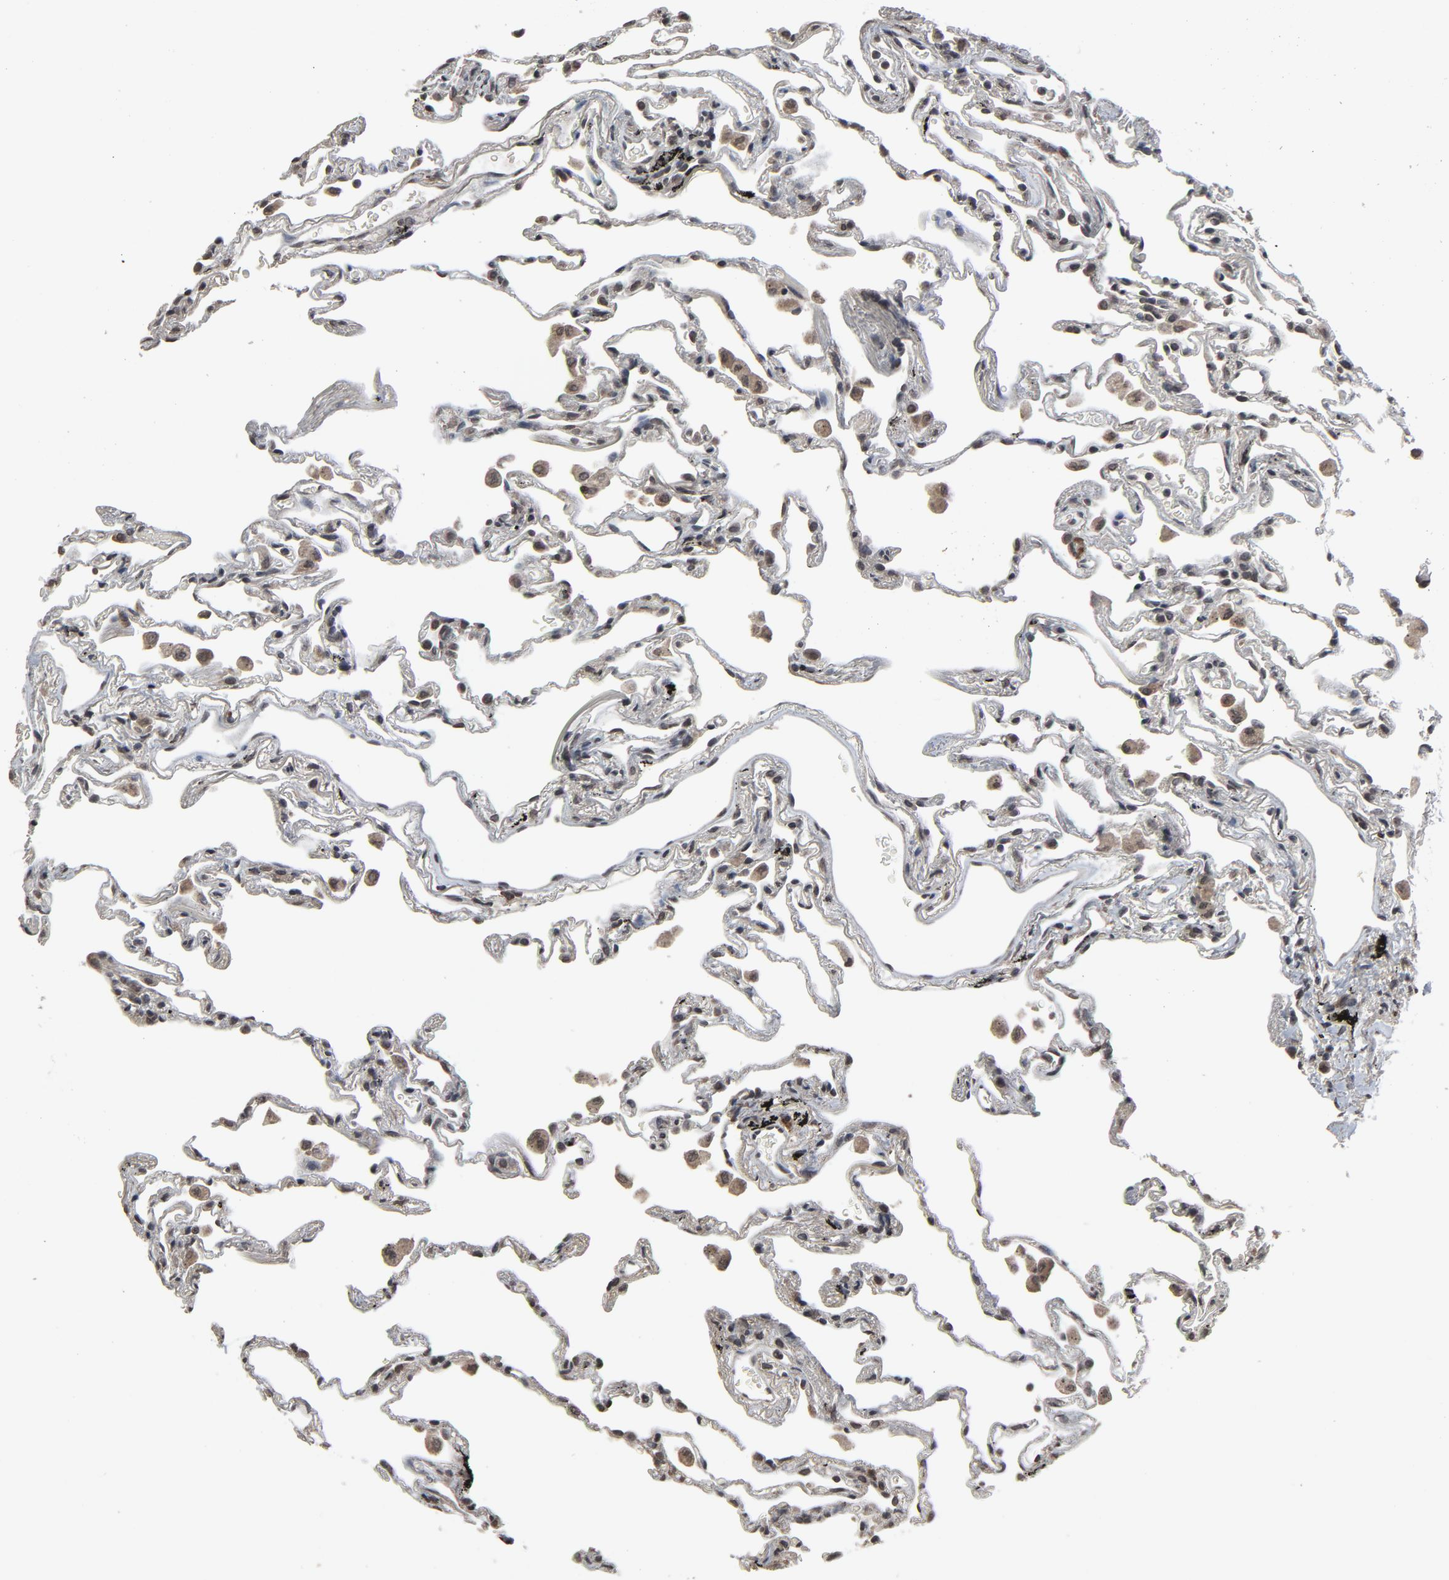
{"staining": {"intensity": "moderate", "quantity": "25%-75%", "location": "nuclear"}, "tissue": "lung", "cell_type": "Alveolar cells", "image_type": "normal", "snomed": [{"axis": "morphology", "description": "Normal tissue, NOS"}, {"axis": "morphology", "description": "Inflammation, NOS"}, {"axis": "topography", "description": "Lung"}], "caption": "There is medium levels of moderate nuclear staining in alveolar cells of unremarkable lung, as demonstrated by immunohistochemical staining (brown color).", "gene": "POM121", "patient": {"sex": "male", "age": 69}}